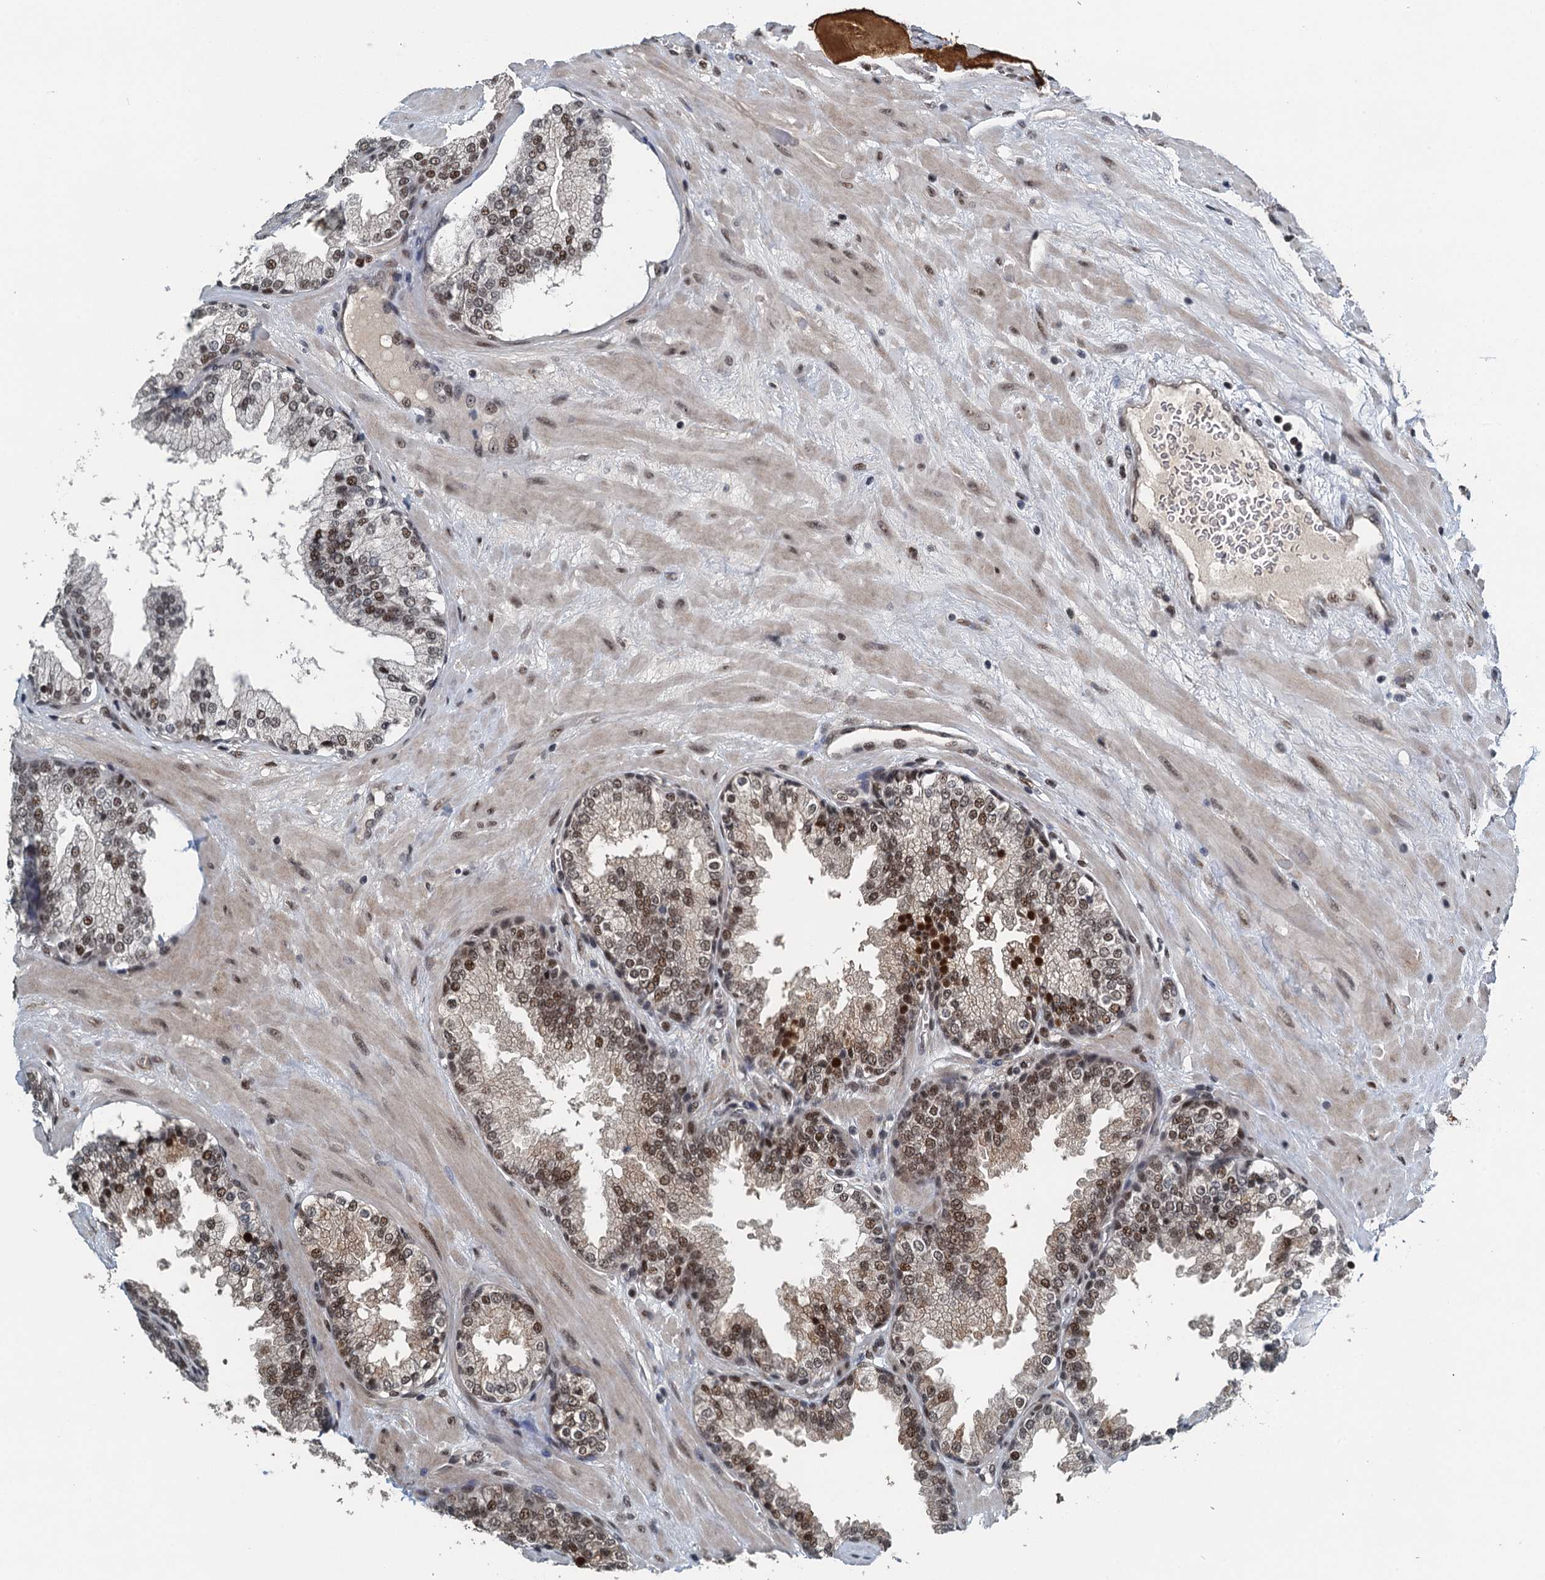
{"staining": {"intensity": "moderate", "quantity": ">75%", "location": "nuclear"}, "tissue": "prostate", "cell_type": "Glandular cells", "image_type": "normal", "snomed": [{"axis": "morphology", "description": "Normal tissue, NOS"}, {"axis": "topography", "description": "Prostate"}], "caption": "Protein staining shows moderate nuclear positivity in approximately >75% of glandular cells in benign prostate.", "gene": "MTA3", "patient": {"sex": "male", "age": 51}}